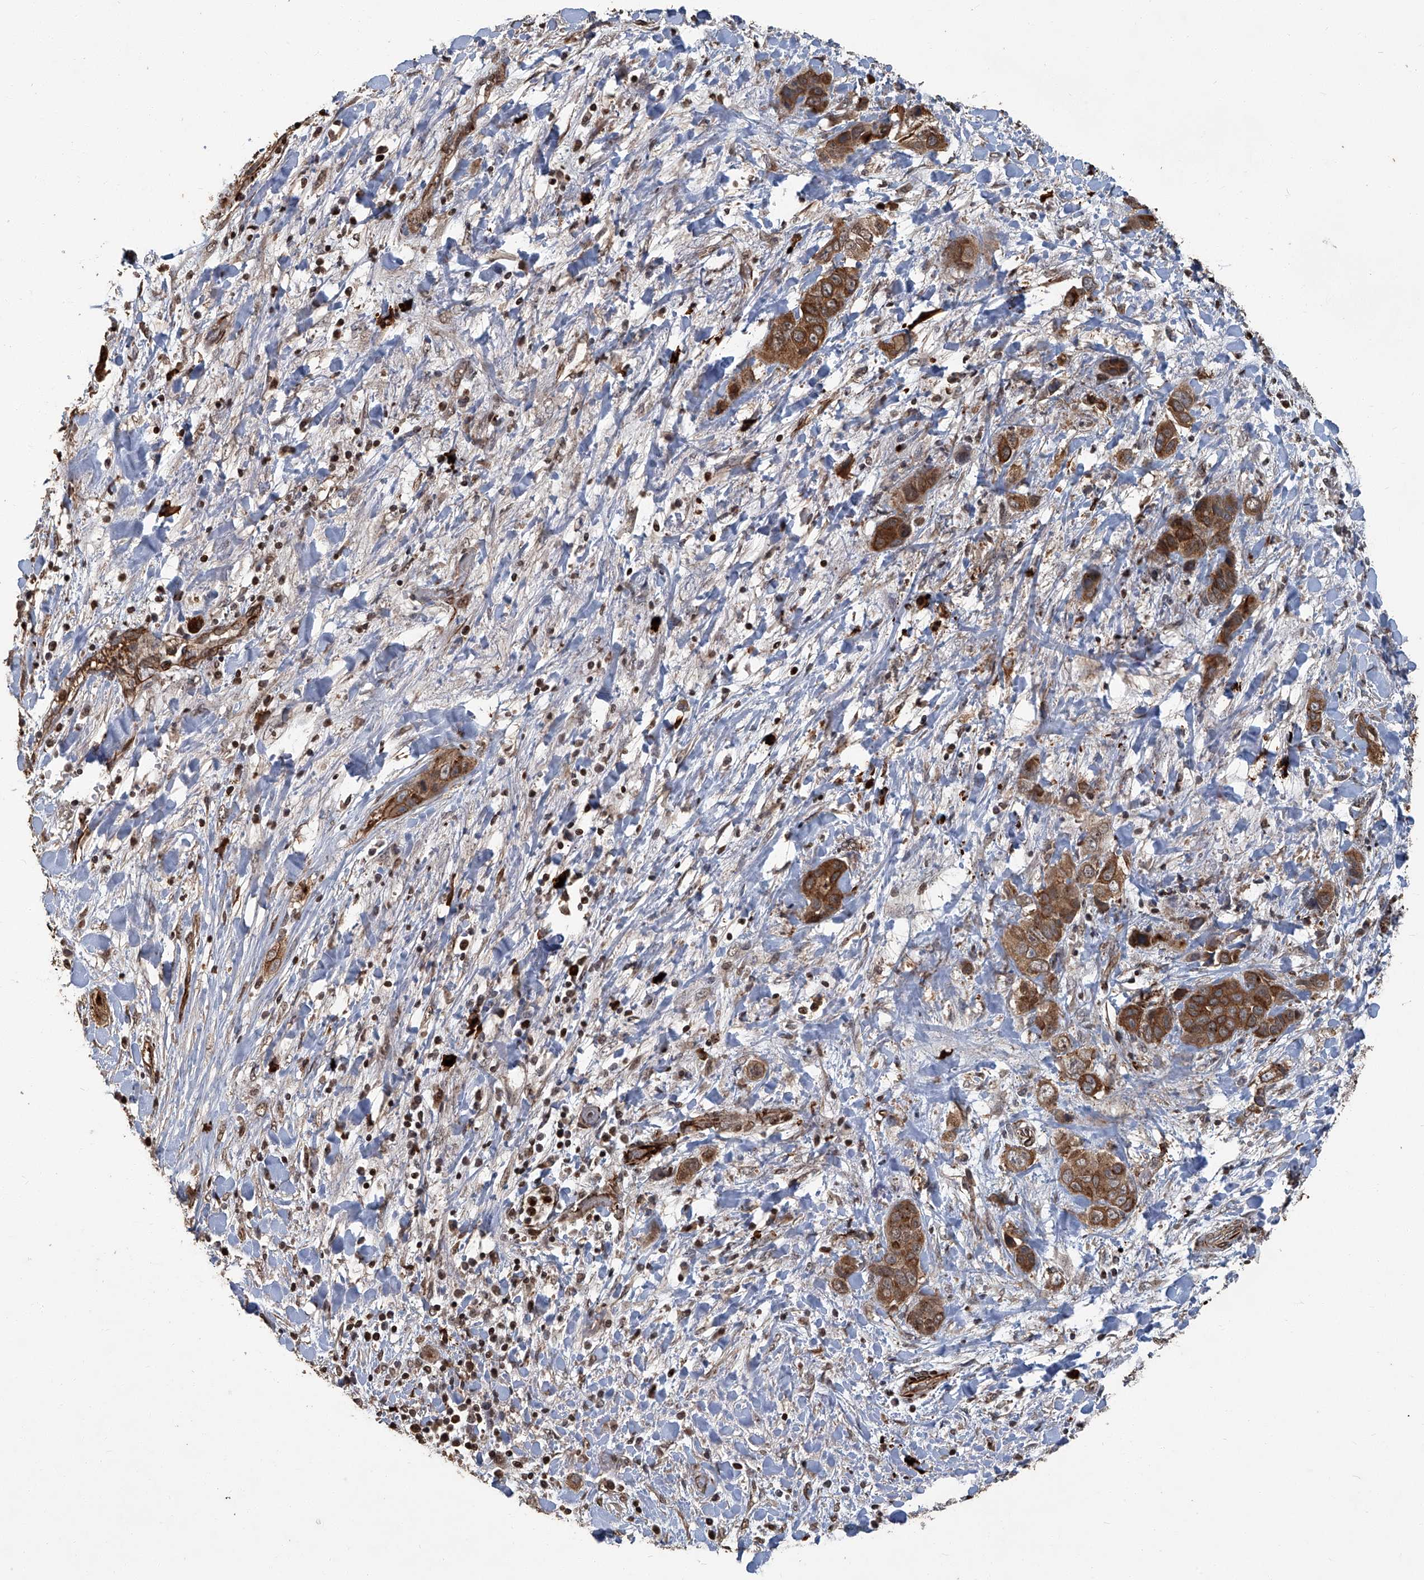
{"staining": {"intensity": "moderate", "quantity": ">75%", "location": "cytoplasmic/membranous"}, "tissue": "liver cancer", "cell_type": "Tumor cells", "image_type": "cancer", "snomed": [{"axis": "morphology", "description": "Cholangiocarcinoma"}, {"axis": "topography", "description": "Liver"}], "caption": "Protein analysis of liver cancer (cholangiocarcinoma) tissue demonstrates moderate cytoplasmic/membranous positivity in approximately >75% of tumor cells.", "gene": "GPR132", "patient": {"sex": "female", "age": 52}}